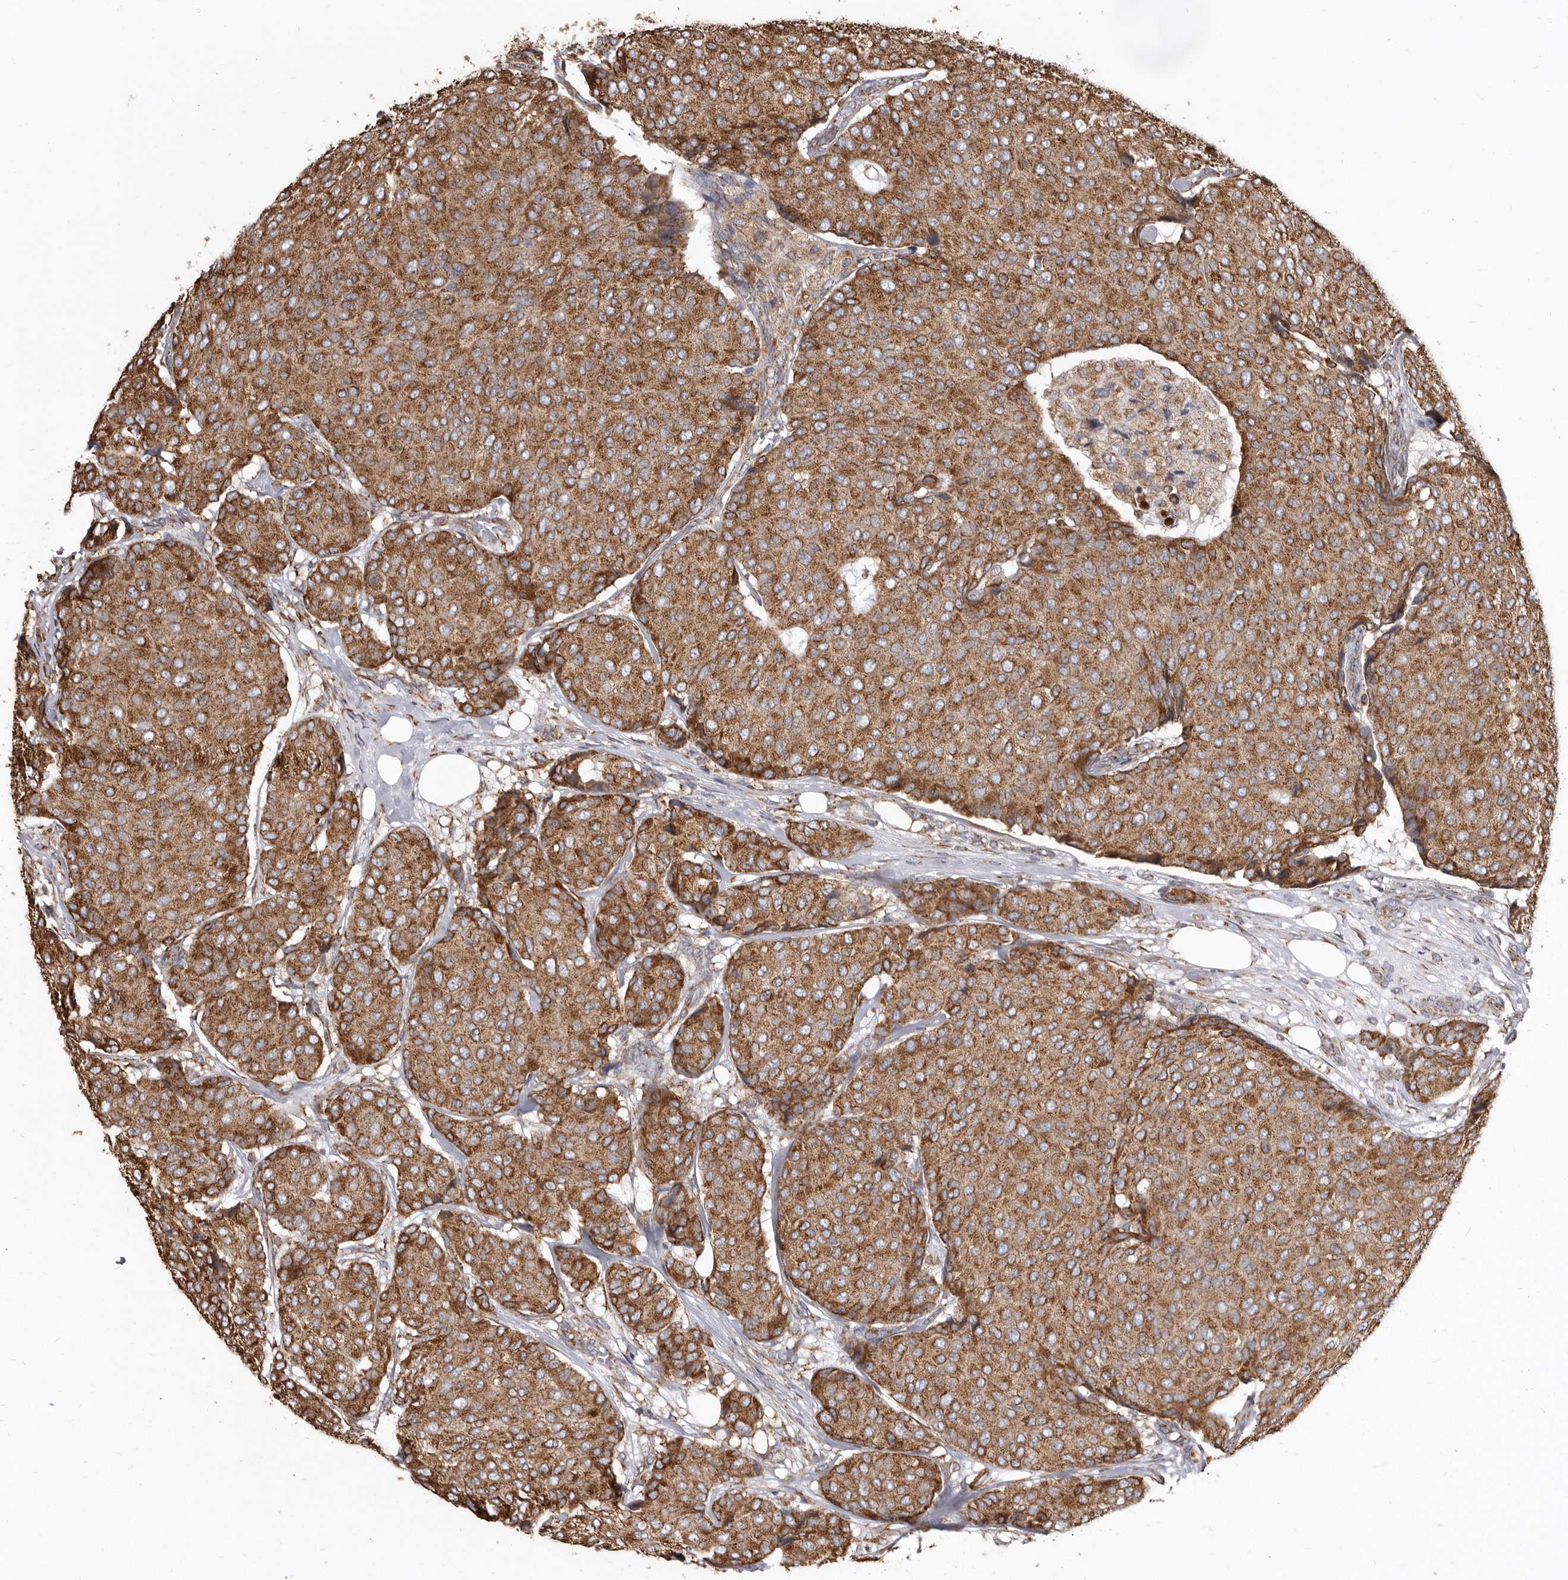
{"staining": {"intensity": "moderate", "quantity": ">75%", "location": "cytoplasmic/membranous"}, "tissue": "breast cancer", "cell_type": "Tumor cells", "image_type": "cancer", "snomed": [{"axis": "morphology", "description": "Duct carcinoma"}, {"axis": "topography", "description": "Breast"}], "caption": "Brown immunohistochemical staining in human breast infiltrating ductal carcinoma shows moderate cytoplasmic/membranous staining in about >75% of tumor cells.", "gene": "CDK5RAP3", "patient": {"sex": "female", "age": 75}}